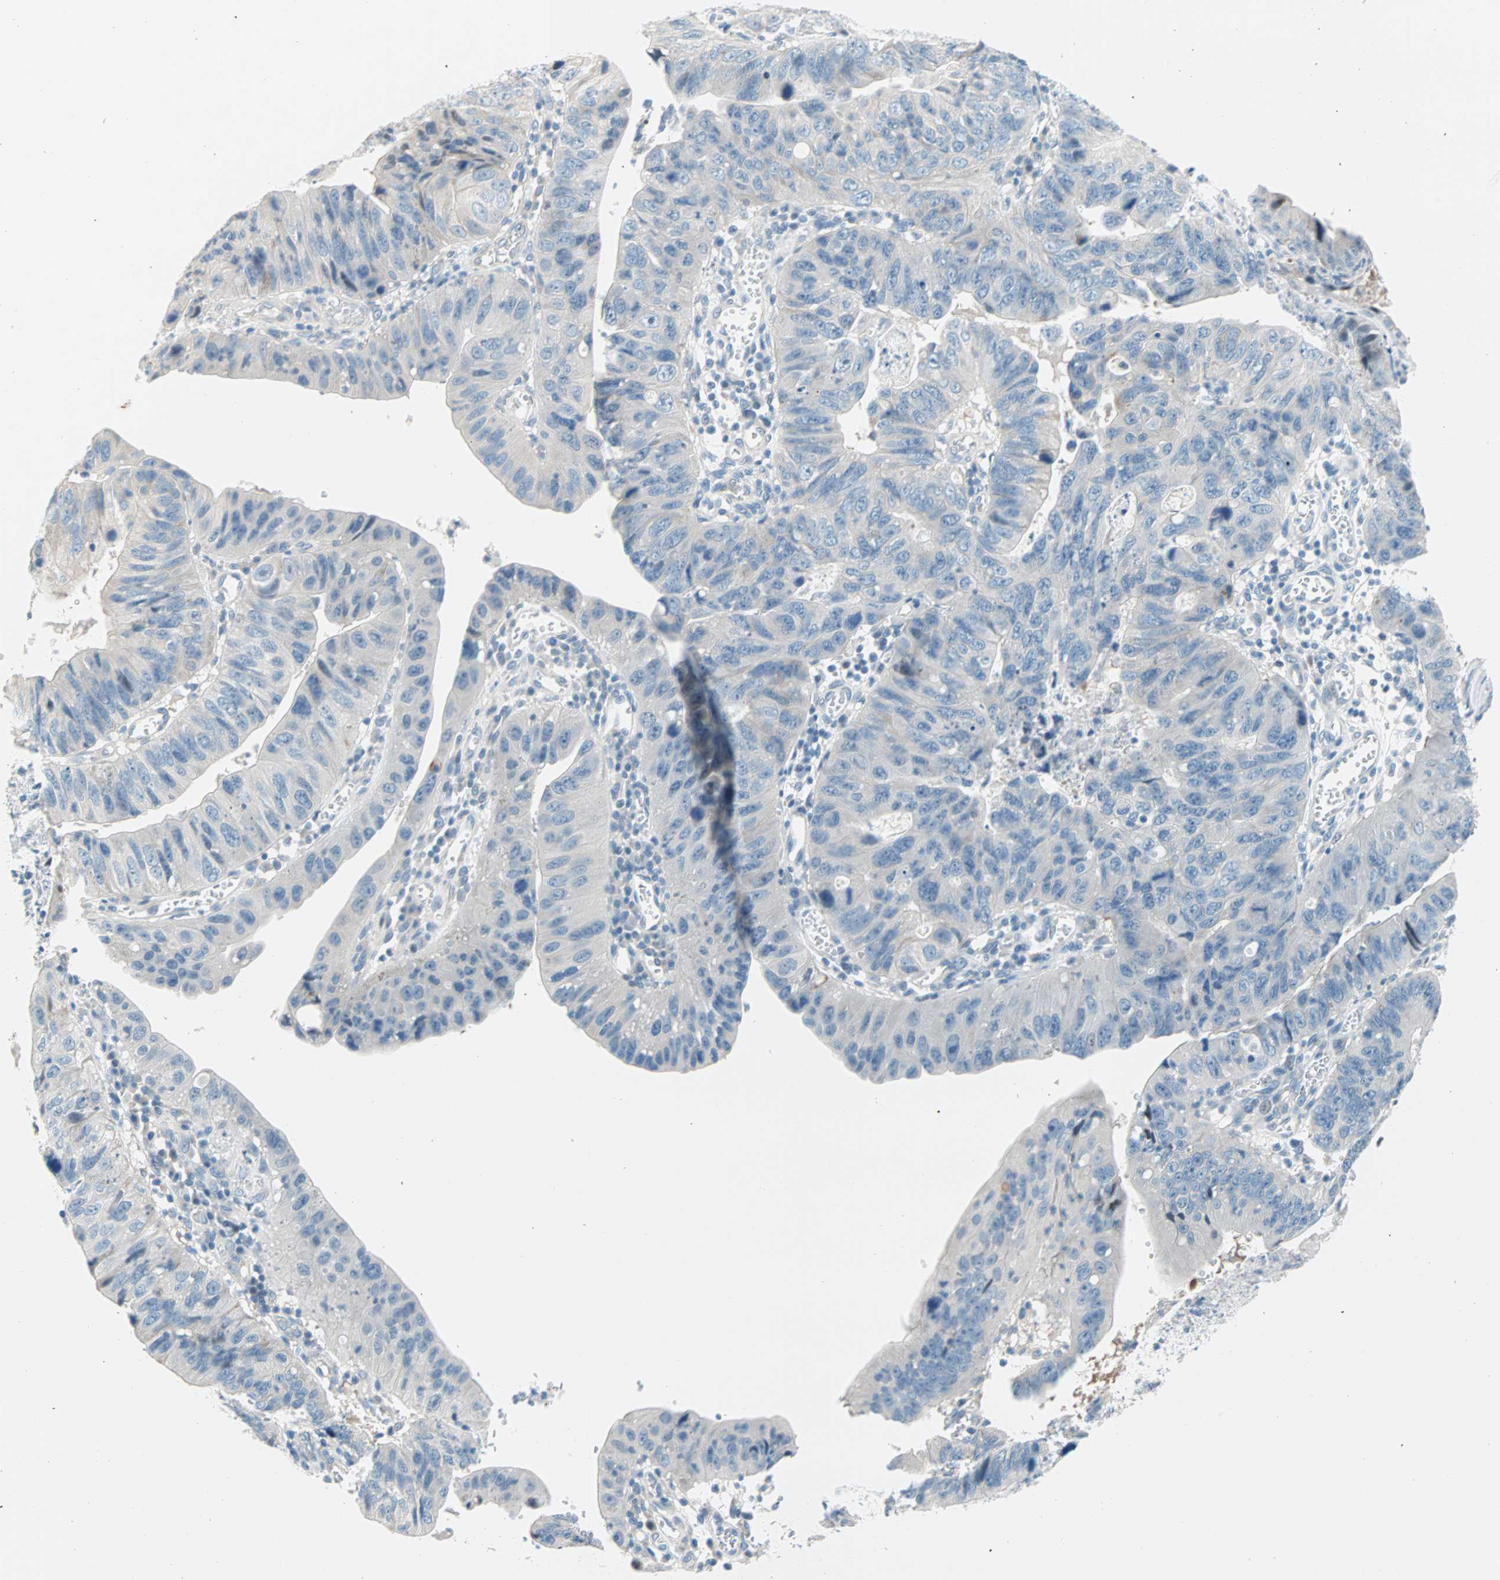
{"staining": {"intensity": "negative", "quantity": "none", "location": "none"}, "tissue": "stomach cancer", "cell_type": "Tumor cells", "image_type": "cancer", "snomed": [{"axis": "morphology", "description": "Adenocarcinoma, NOS"}, {"axis": "topography", "description": "Stomach"}], "caption": "High power microscopy image of an IHC image of stomach cancer, revealing no significant staining in tumor cells.", "gene": "TMEM163", "patient": {"sex": "male", "age": 59}}